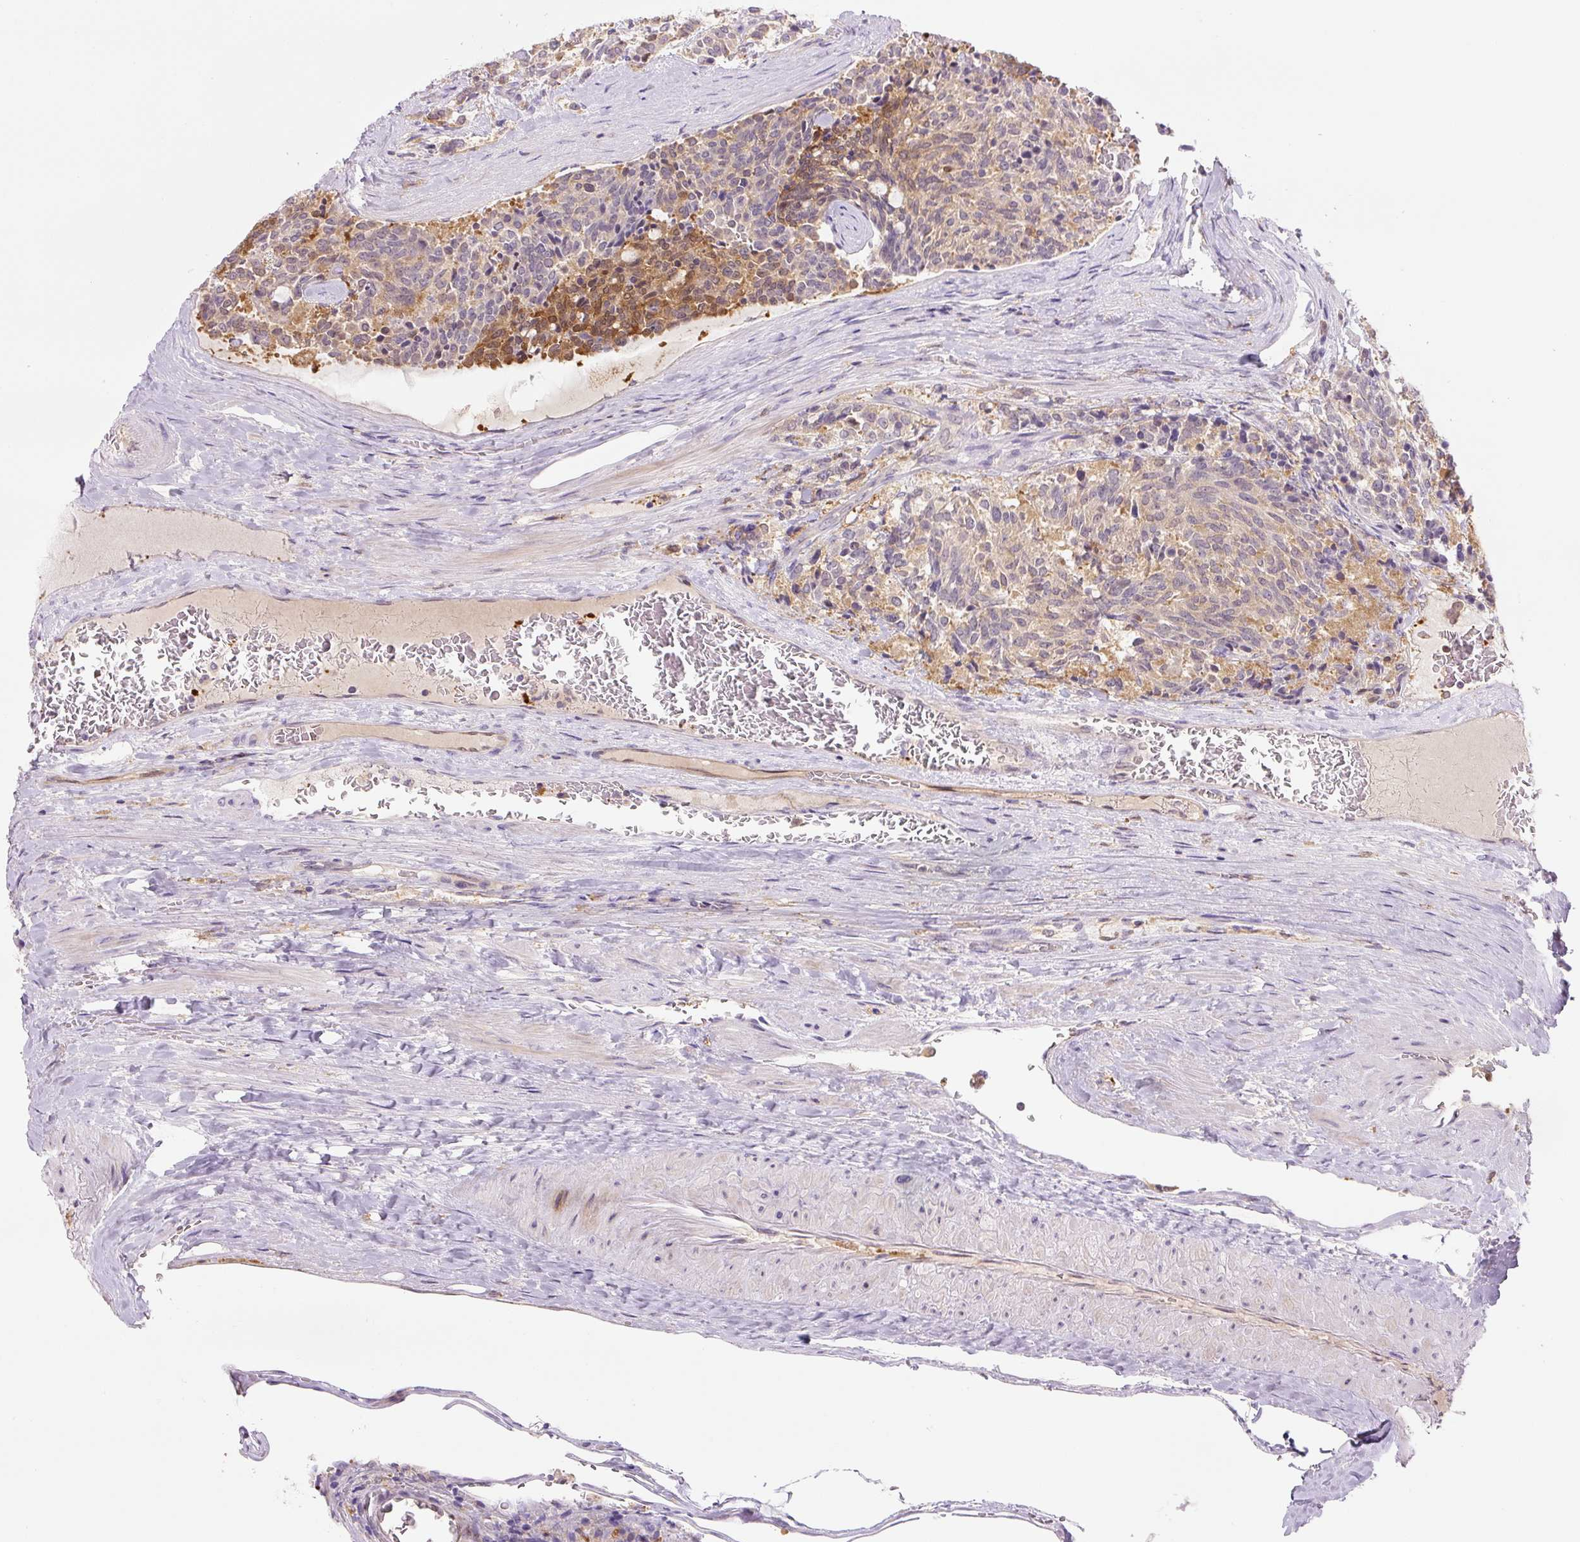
{"staining": {"intensity": "moderate", "quantity": "<25%", "location": "cytoplasmic/membranous"}, "tissue": "carcinoid", "cell_type": "Tumor cells", "image_type": "cancer", "snomed": [{"axis": "morphology", "description": "Carcinoid, malignant, NOS"}, {"axis": "topography", "description": "Pancreas"}], "caption": "An image showing moderate cytoplasmic/membranous staining in about <25% of tumor cells in carcinoid, as visualized by brown immunohistochemical staining.", "gene": "SPSB2", "patient": {"sex": "female", "age": 54}}